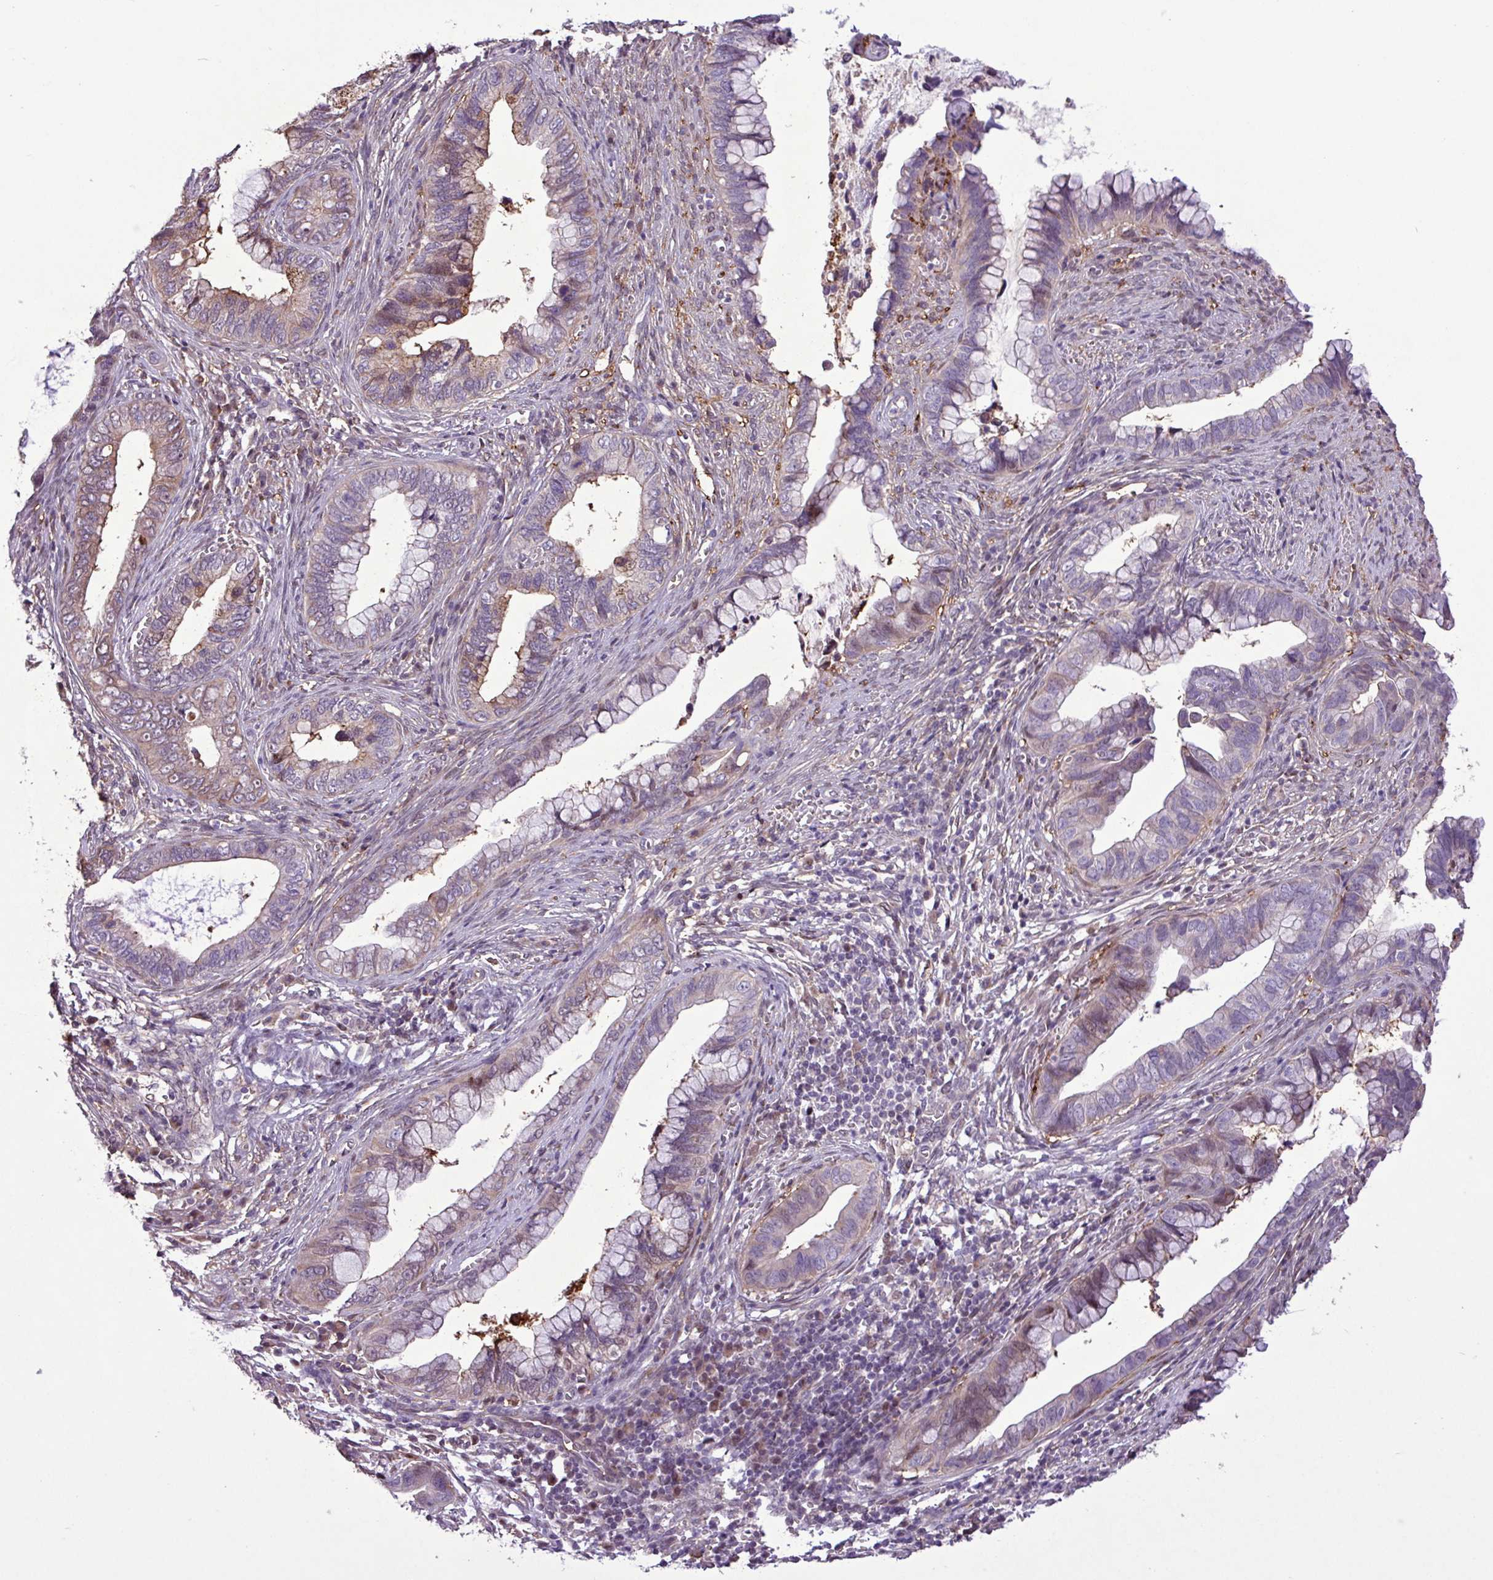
{"staining": {"intensity": "weak", "quantity": "<25%", "location": "cytoplasmic/membranous"}, "tissue": "cervical cancer", "cell_type": "Tumor cells", "image_type": "cancer", "snomed": [{"axis": "morphology", "description": "Adenocarcinoma, NOS"}, {"axis": "topography", "description": "Cervix"}], "caption": "Photomicrograph shows no significant protein expression in tumor cells of cervical cancer (adenocarcinoma).", "gene": "RPP25L", "patient": {"sex": "female", "age": 44}}